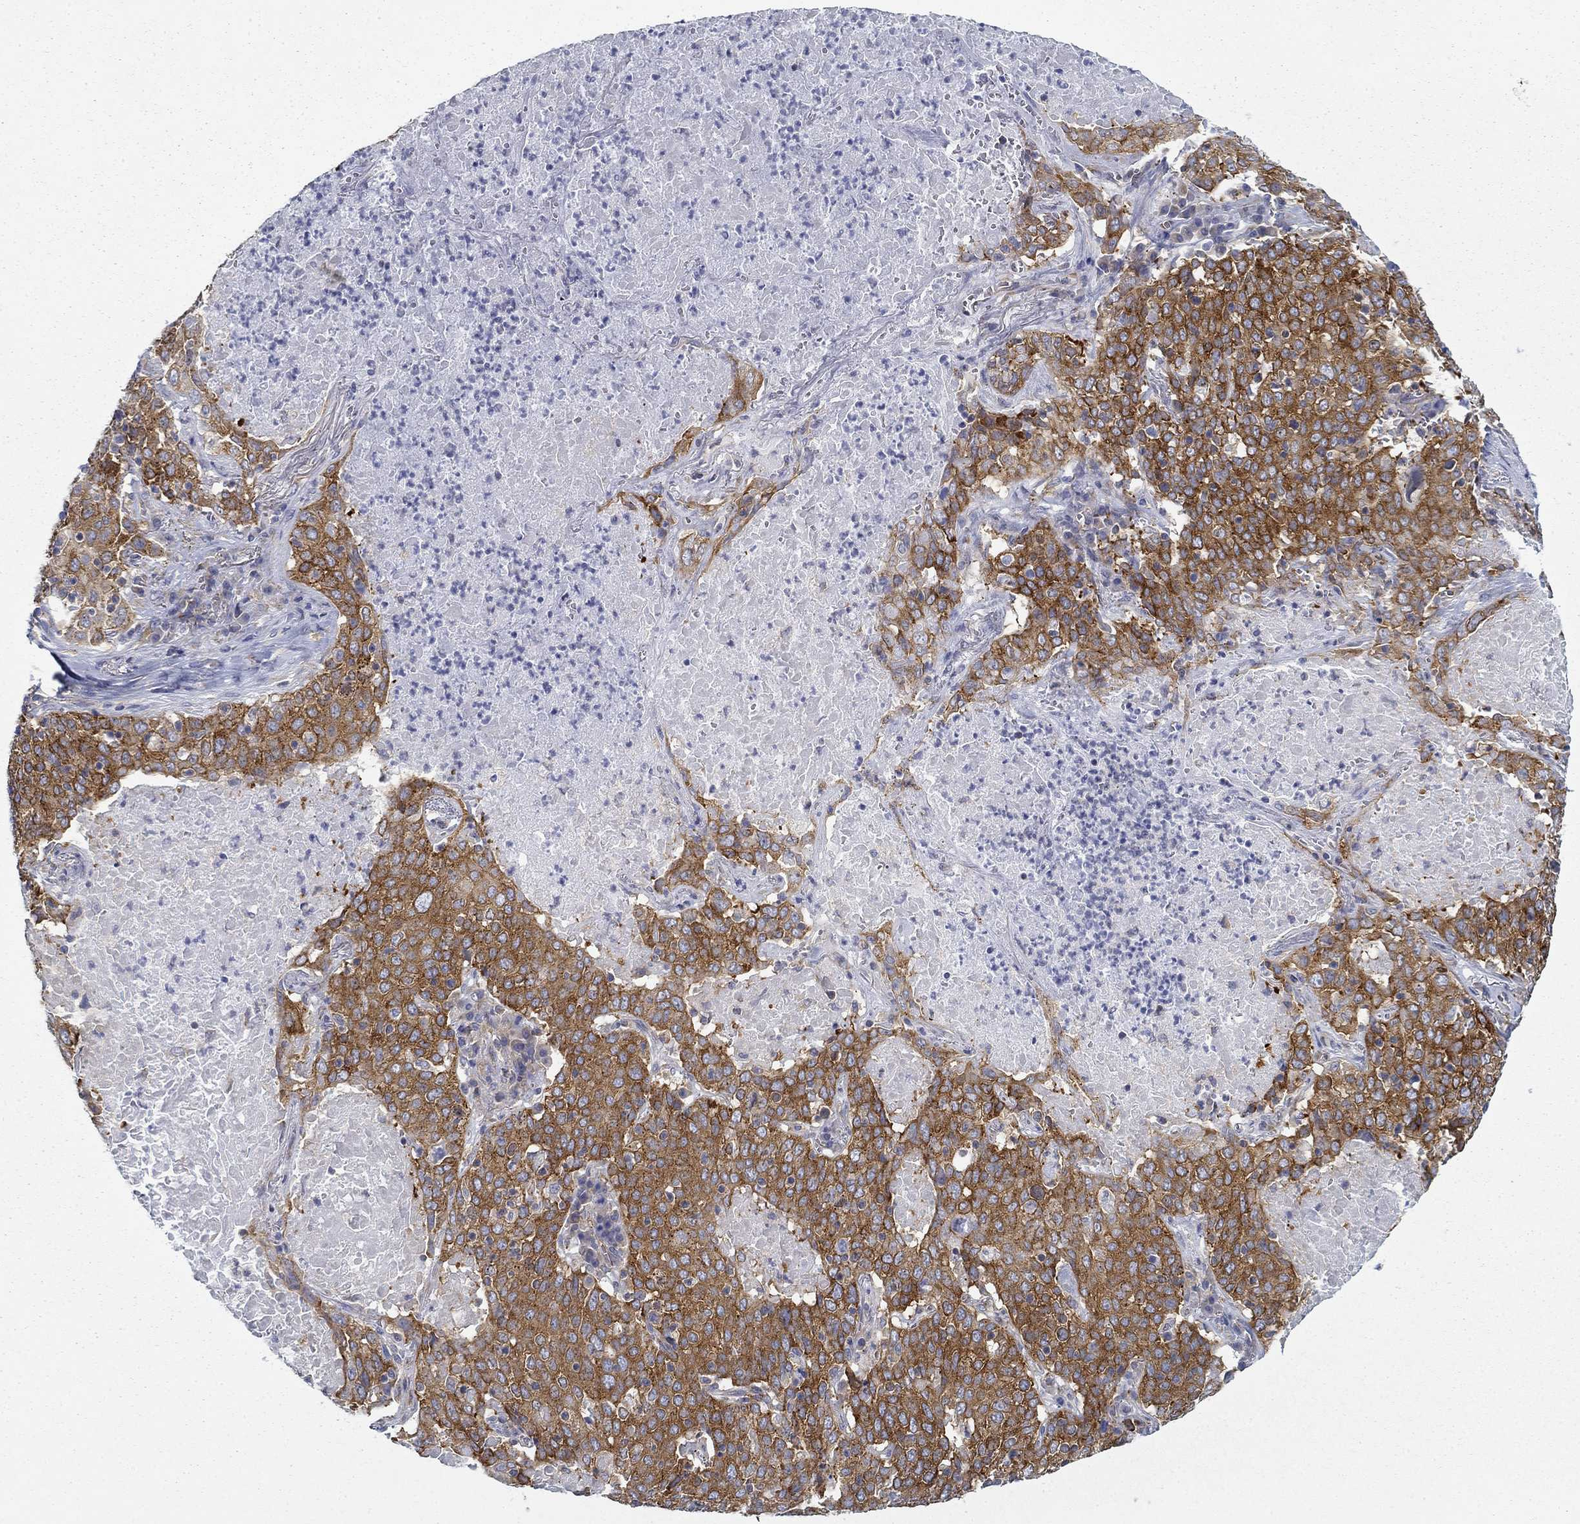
{"staining": {"intensity": "strong", "quantity": ">75%", "location": "cytoplasmic/membranous"}, "tissue": "lung cancer", "cell_type": "Tumor cells", "image_type": "cancer", "snomed": [{"axis": "morphology", "description": "Squamous cell carcinoma, NOS"}, {"axis": "topography", "description": "Lung"}], "caption": "Immunohistochemical staining of lung cancer (squamous cell carcinoma) reveals high levels of strong cytoplasmic/membranous protein positivity in about >75% of tumor cells. The staining is performed using DAB brown chromogen to label protein expression. The nuclei are counter-stained blue using hematoxylin.", "gene": "FXR1", "patient": {"sex": "male", "age": 82}}